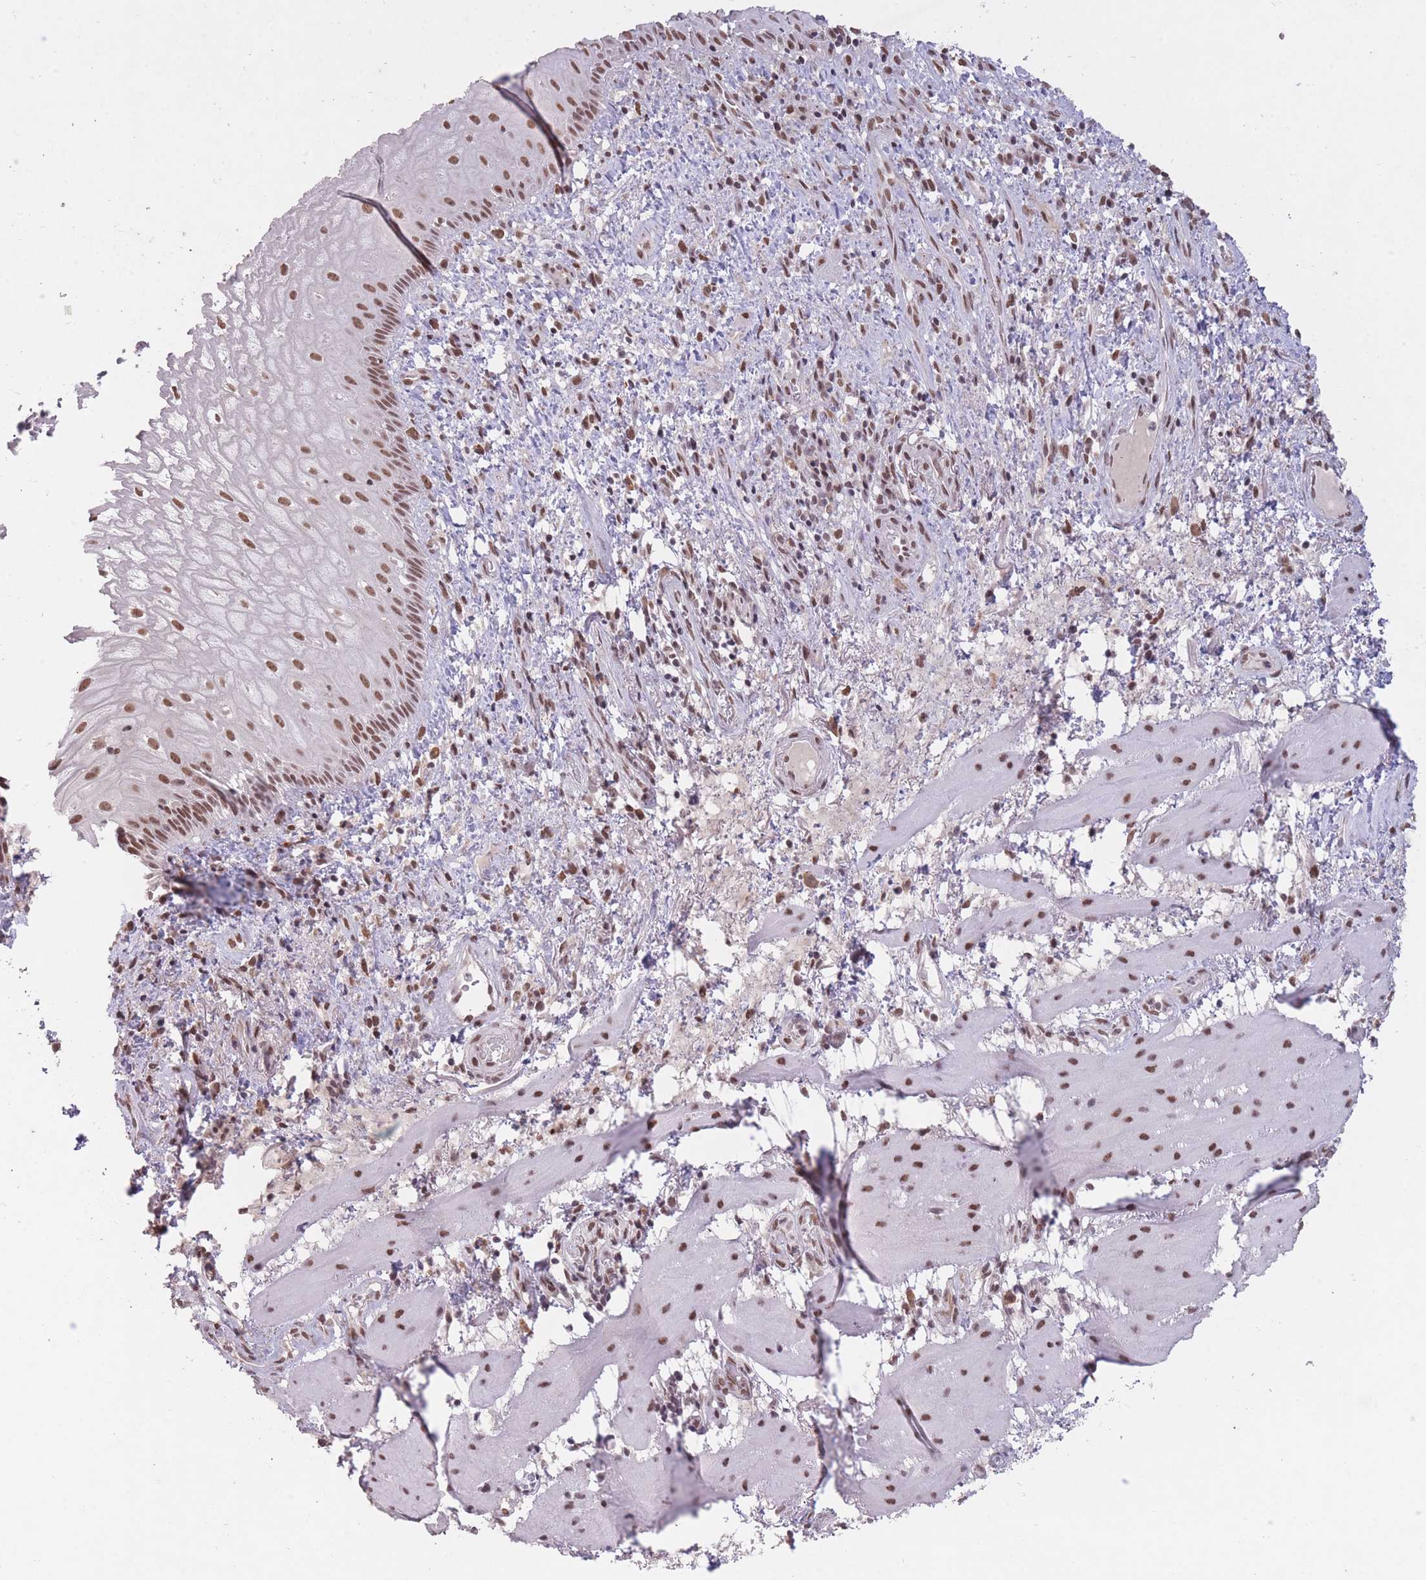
{"staining": {"intensity": "moderate", "quantity": "25%-75%", "location": "nuclear"}, "tissue": "esophagus", "cell_type": "Squamous epithelial cells", "image_type": "normal", "snomed": [{"axis": "morphology", "description": "Normal tissue, NOS"}, {"axis": "topography", "description": "Esophagus"}], "caption": "Protein staining of benign esophagus demonstrates moderate nuclear staining in approximately 25%-75% of squamous epithelial cells. (Brightfield microscopy of DAB IHC at high magnification).", "gene": "HNRNPUL1", "patient": {"sex": "female", "age": 75}}